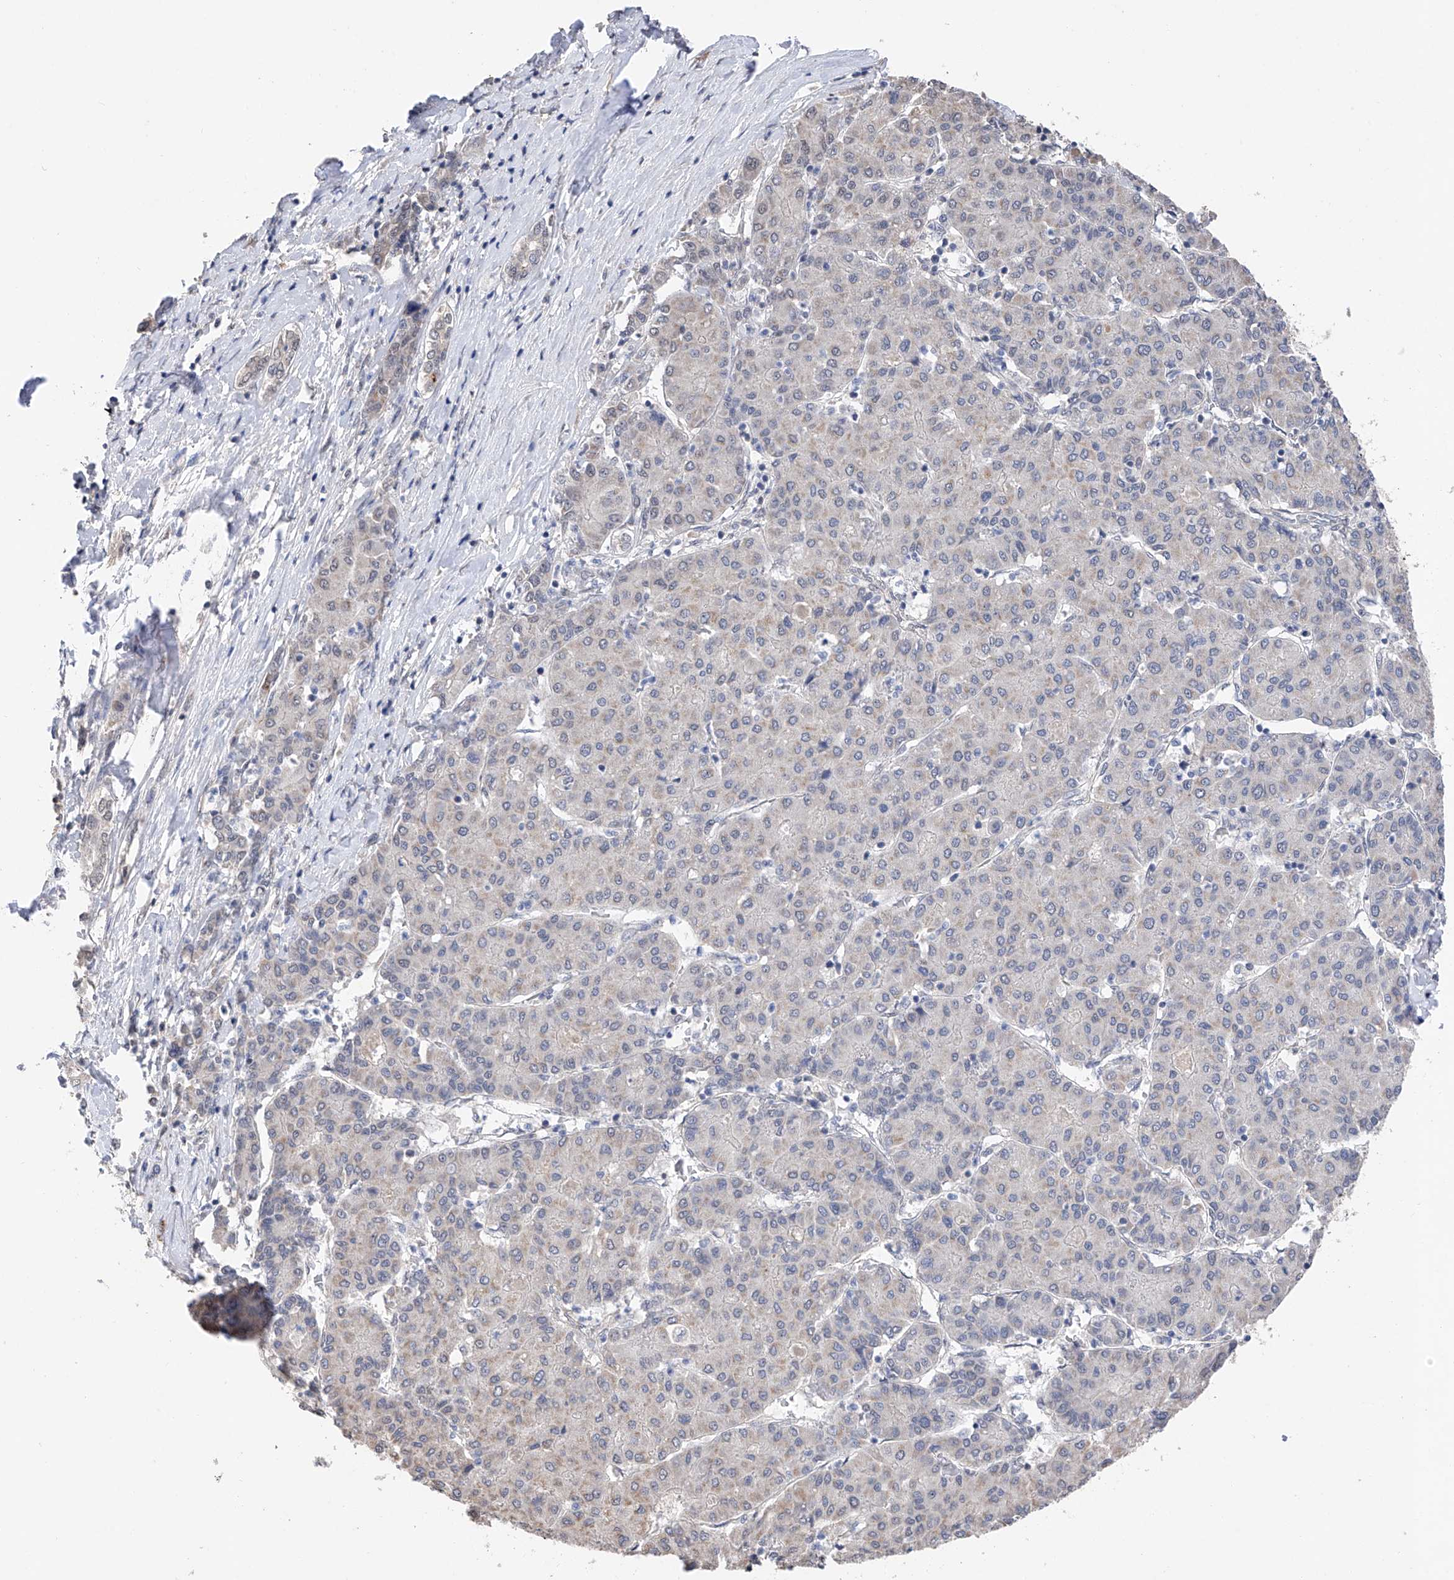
{"staining": {"intensity": "negative", "quantity": "none", "location": "none"}, "tissue": "liver cancer", "cell_type": "Tumor cells", "image_type": "cancer", "snomed": [{"axis": "morphology", "description": "Carcinoma, Hepatocellular, NOS"}, {"axis": "topography", "description": "Liver"}], "caption": "High magnification brightfield microscopy of hepatocellular carcinoma (liver) stained with DAB (3,3'-diaminobenzidine) (brown) and counterstained with hematoxylin (blue): tumor cells show no significant positivity. (DAB immunohistochemistry (IHC) with hematoxylin counter stain).", "gene": "DMAP1", "patient": {"sex": "male", "age": 65}}